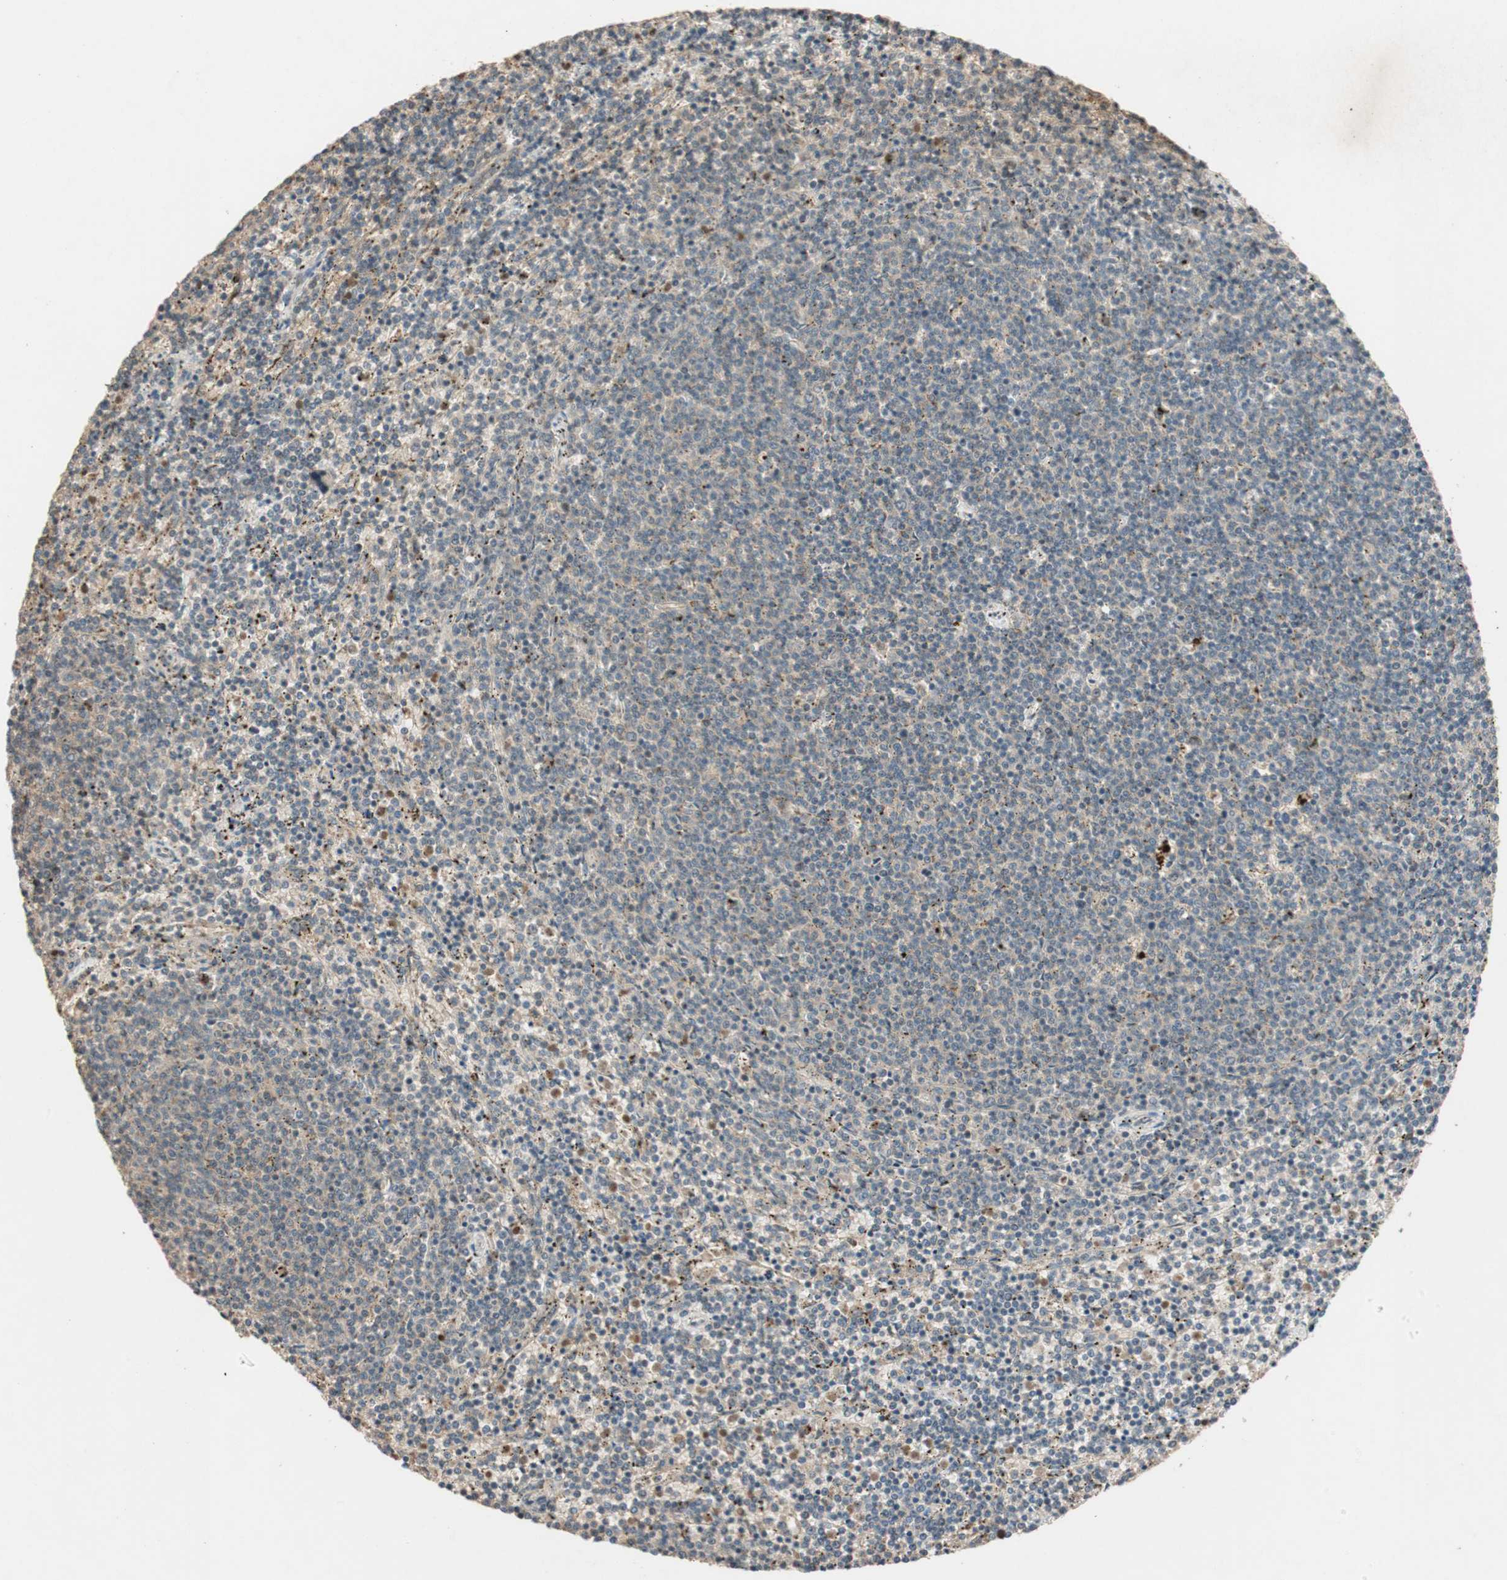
{"staining": {"intensity": "weak", "quantity": "25%-75%", "location": "cytoplasmic/membranous"}, "tissue": "lymphoma", "cell_type": "Tumor cells", "image_type": "cancer", "snomed": [{"axis": "morphology", "description": "Malignant lymphoma, non-Hodgkin's type, Low grade"}, {"axis": "topography", "description": "Spleen"}], "caption": "This is an image of immunohistochemistry (IHC) staining of lymphoma, which shows weak positivity in the cytoplasmic/membranous of tumor cells.", "gene": "GLB1", "patient": {"sex": "female", "age": 50}}